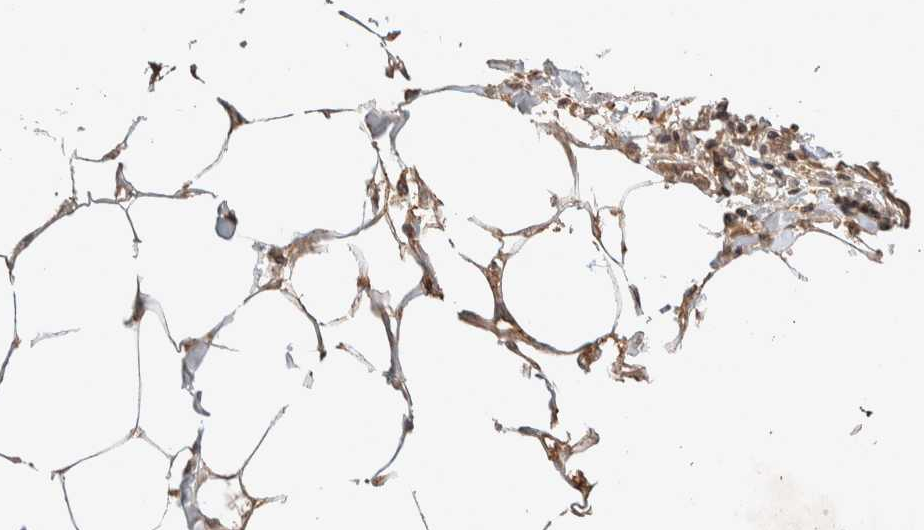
{"staining": {"intensity": "moderate", "quantity": ">75%", "location": "cytoplasmic/membranous,nuclear"}, "tissue": "adipose tissue", "cell_type": "Adipocytes", "image_type": "normal", "snomed": [{"axis": "morphology", "description": "Normal tissue, NOS"}, {"axis": "morphology", "description": "Adenocarcinoma, NOS"}, {"axis": "topography", "description": "Colon"}, {"axis": "topography", "description": "Peripheral nerve tissue"}], "caption": "Immunohistochemistry (IHC) of benign human adipose tissue reveals medium levels of moderate cytoplasmic/membranous,nuclear staining in about >75% of adipocytes.", "gene": "THRA", "patient": {"sex": "male", "age": 14}}